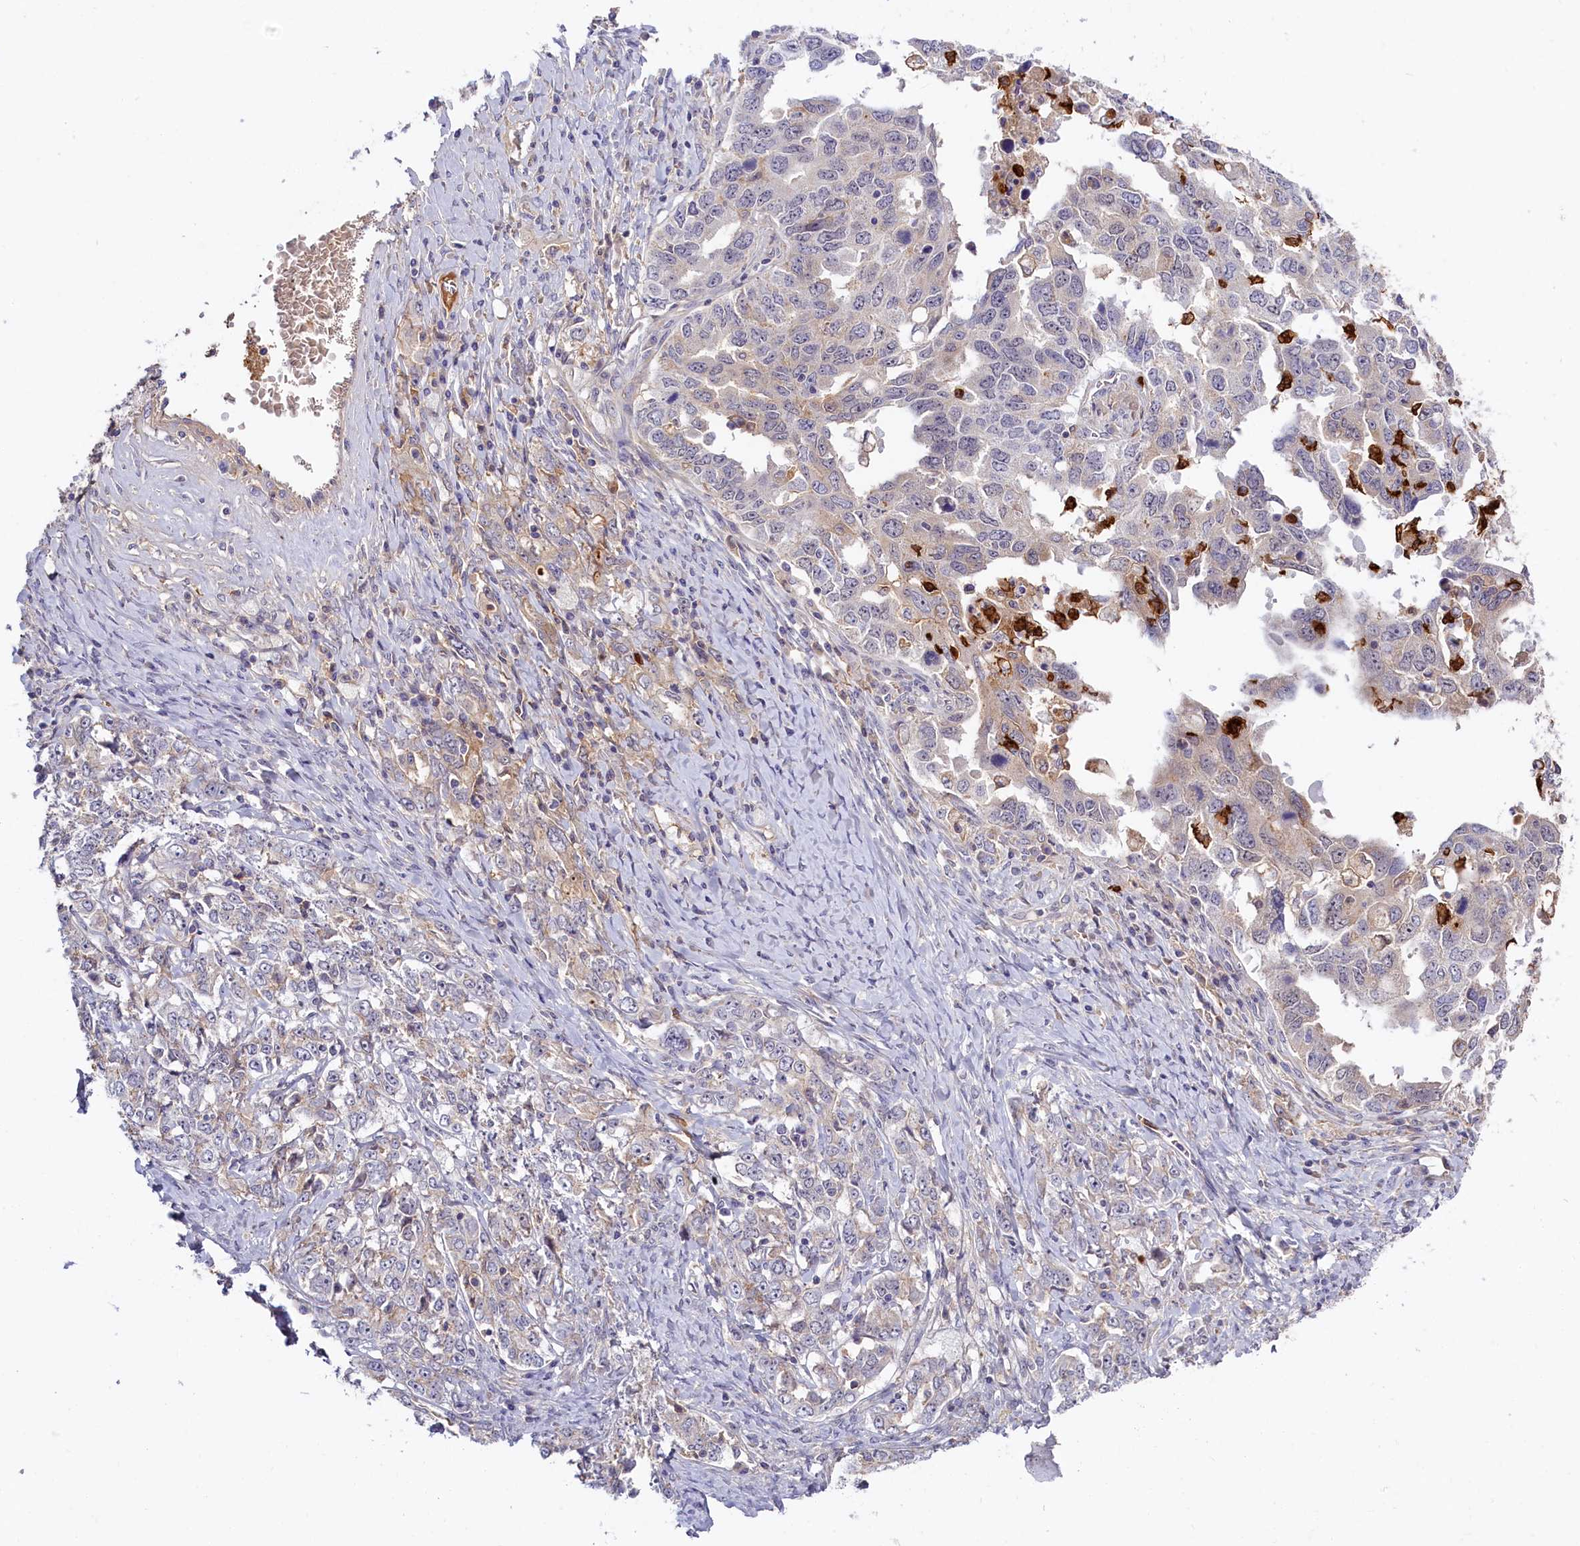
{"staining": {"intensity": "negative", "quantity": "none", "location": "none"}, "tissue": "ovarian cancer", "cell_type": "Tumor cells", "image_type": "cancer", "snomed": [{"axis": "morphology", "description": "Carcinoma, endometroid"}, {"axis": "topography", "description": "Ovary"}], "caption": "A micrograph of ovarian cancer (endometroid carcinoma) stained for a protein exhibits no brown staining in tumor cells.", "gene": "ADGRD1", "patient": {"sex": "female", "age": 62}}